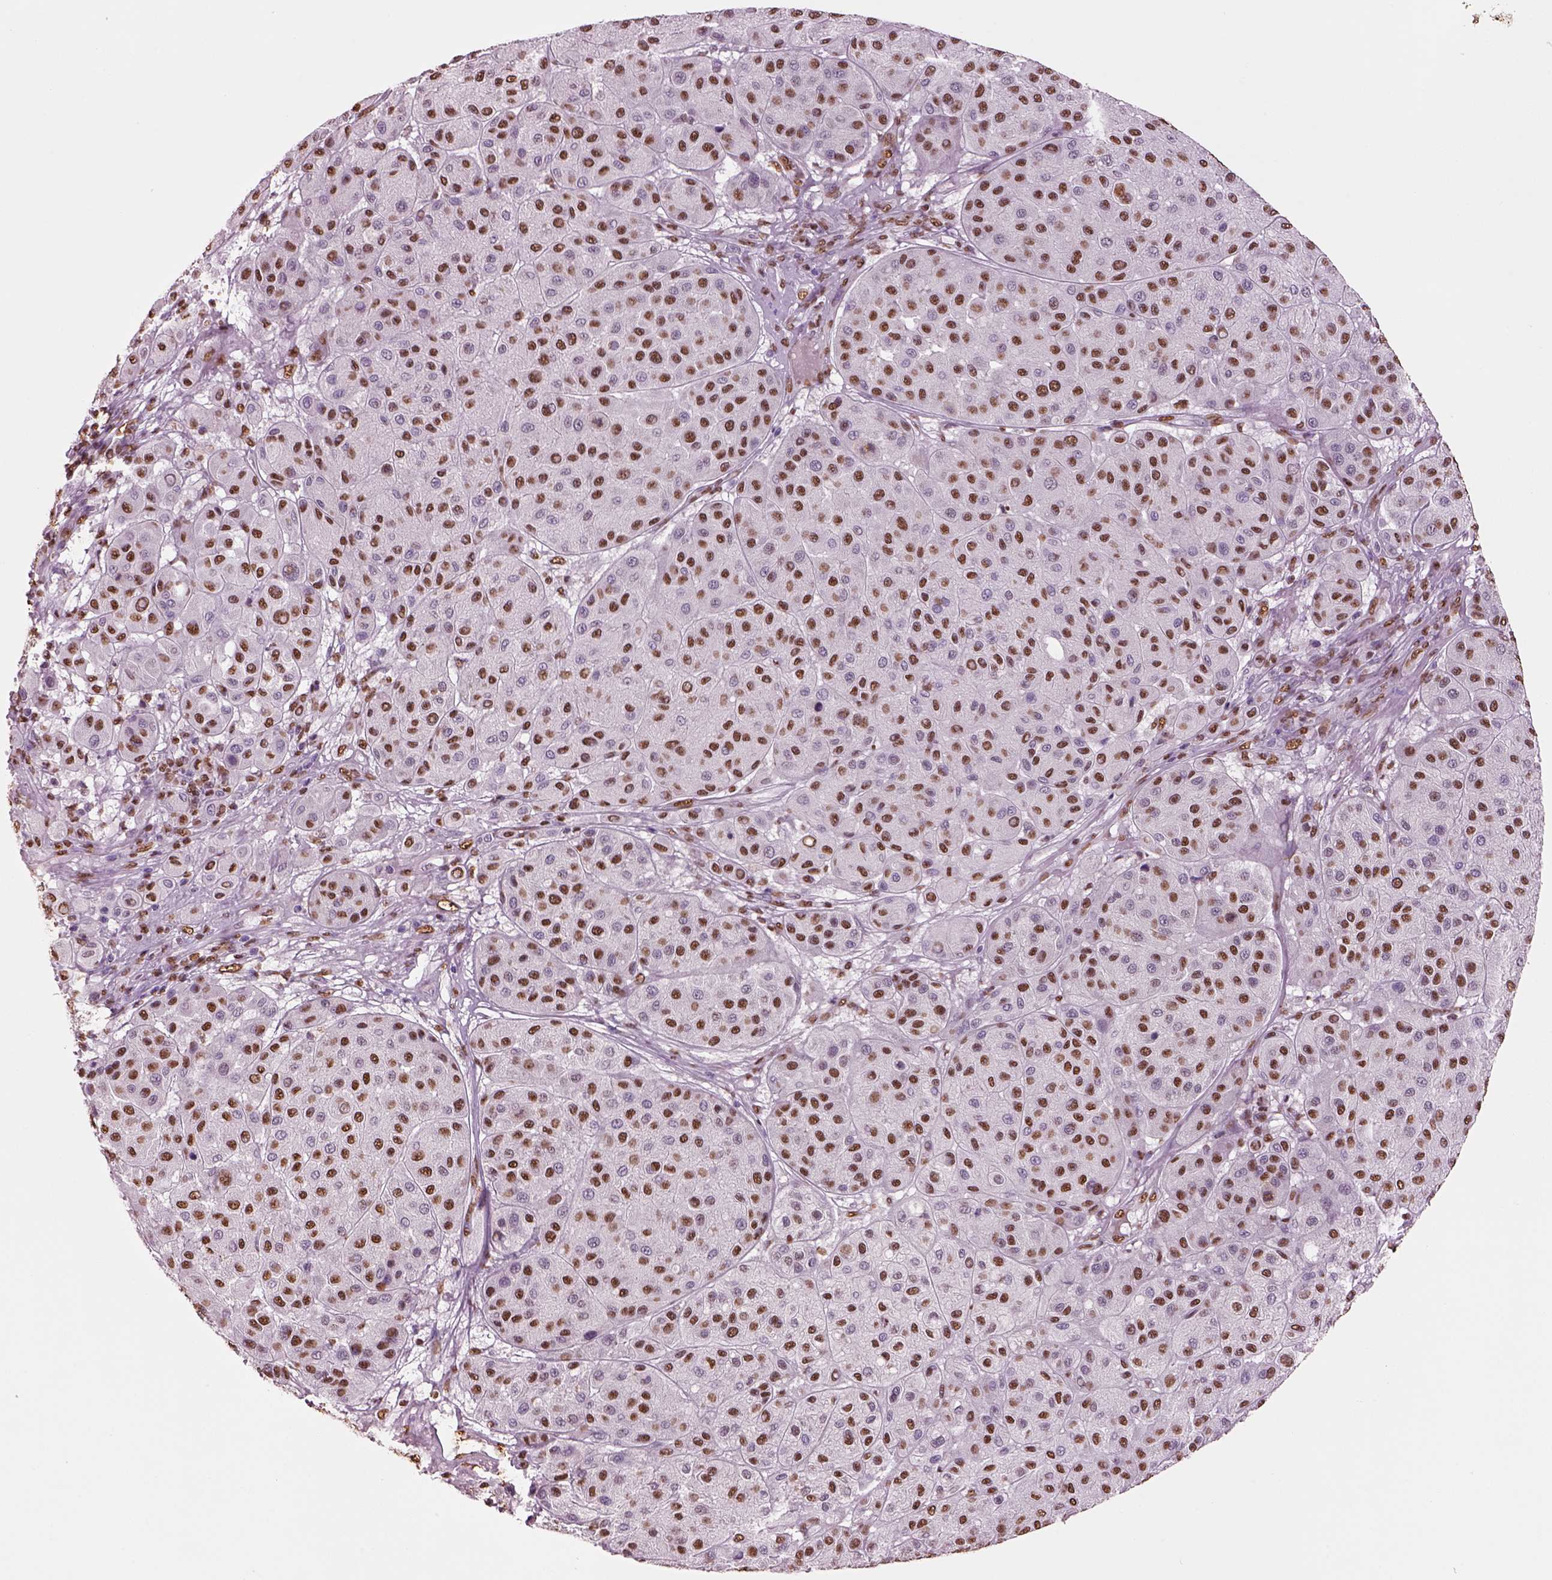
{"staining": {"intensity": "moderate", "quantity": "25%-75%", "location": "nuclear"}, "tissue": "melanoma", "cell_type": "Tumor cells", "image_type": "cancer", "snomed": [{"axis": "morphology", "description": "Malignant melanoma, Metastatic site"}, {"axis": "topography", "description": "Smooth muscle"}], "caption": "Tumor cells reveal moderate nuclear expression in about 25%-75% of cells in melanoma.", "gene": "DDX3X", "patient": {"sex": "male", "age": 41}}